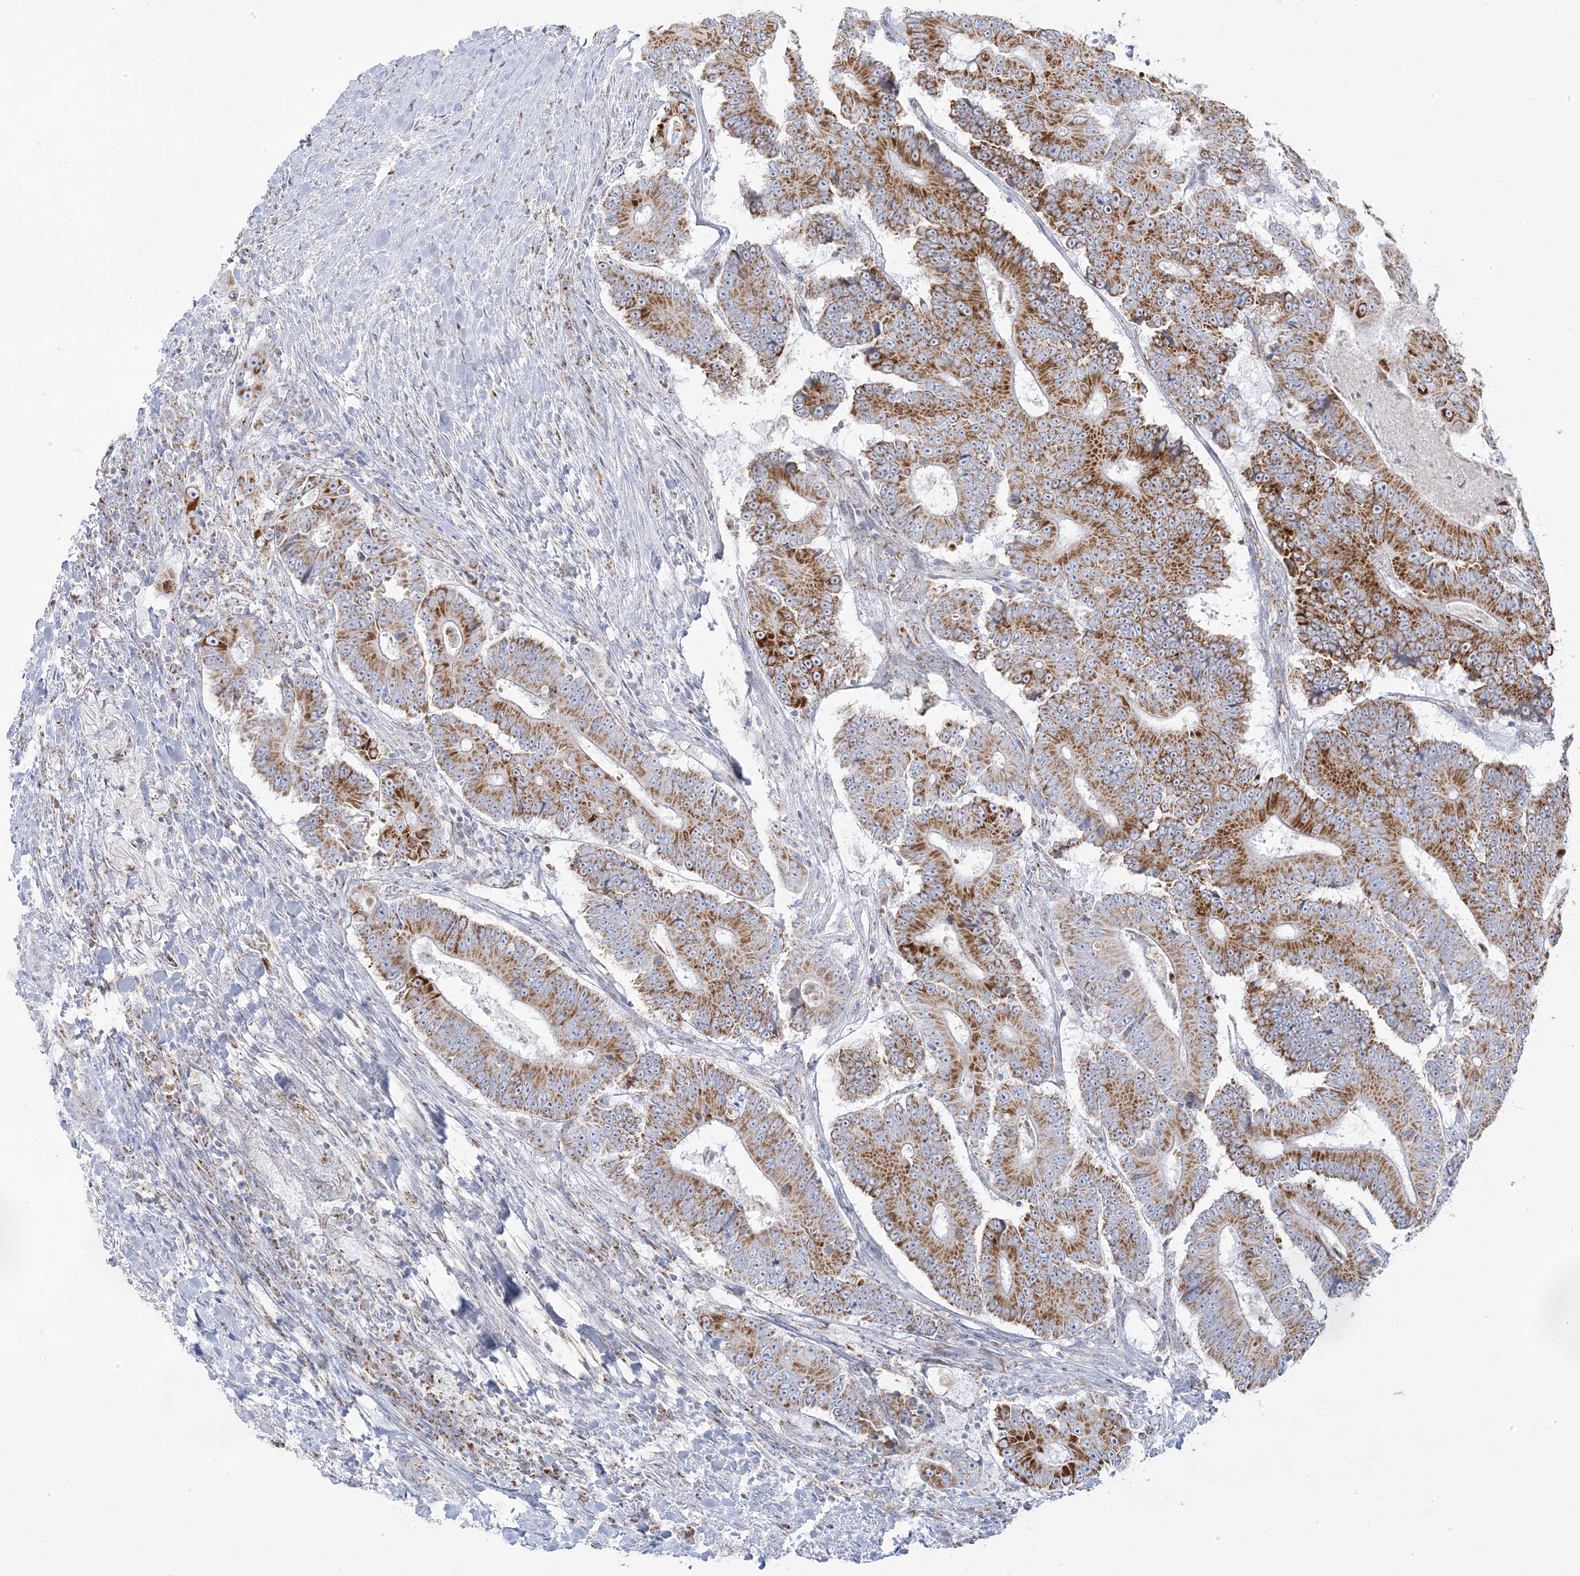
{"staining": {"intensity": "moderate", "quantity": ">75%", "location": "cytoplasmic/membranous"}, "tissue": "colorectal cancer", "cell_type": "Tumor cells", "image_type": "cancer", "snomed": [{"axis": "morphology", "description": "Adenocarcinoma, NOS"}, {"axis": "topography", "description": "Colon"}], "caption": "IHC histopathology image of neoplastic tissue: adenocarcinoma (colorectal) stained using IHC displays medium levels of moderate protein expression localized specifically in the cytoplasmic/membranous of tumor cells, appearing as a cytoplasmic/membranous brown color.", "gene": "PCCB", "patient": {"sex": "male", "age": 83}}